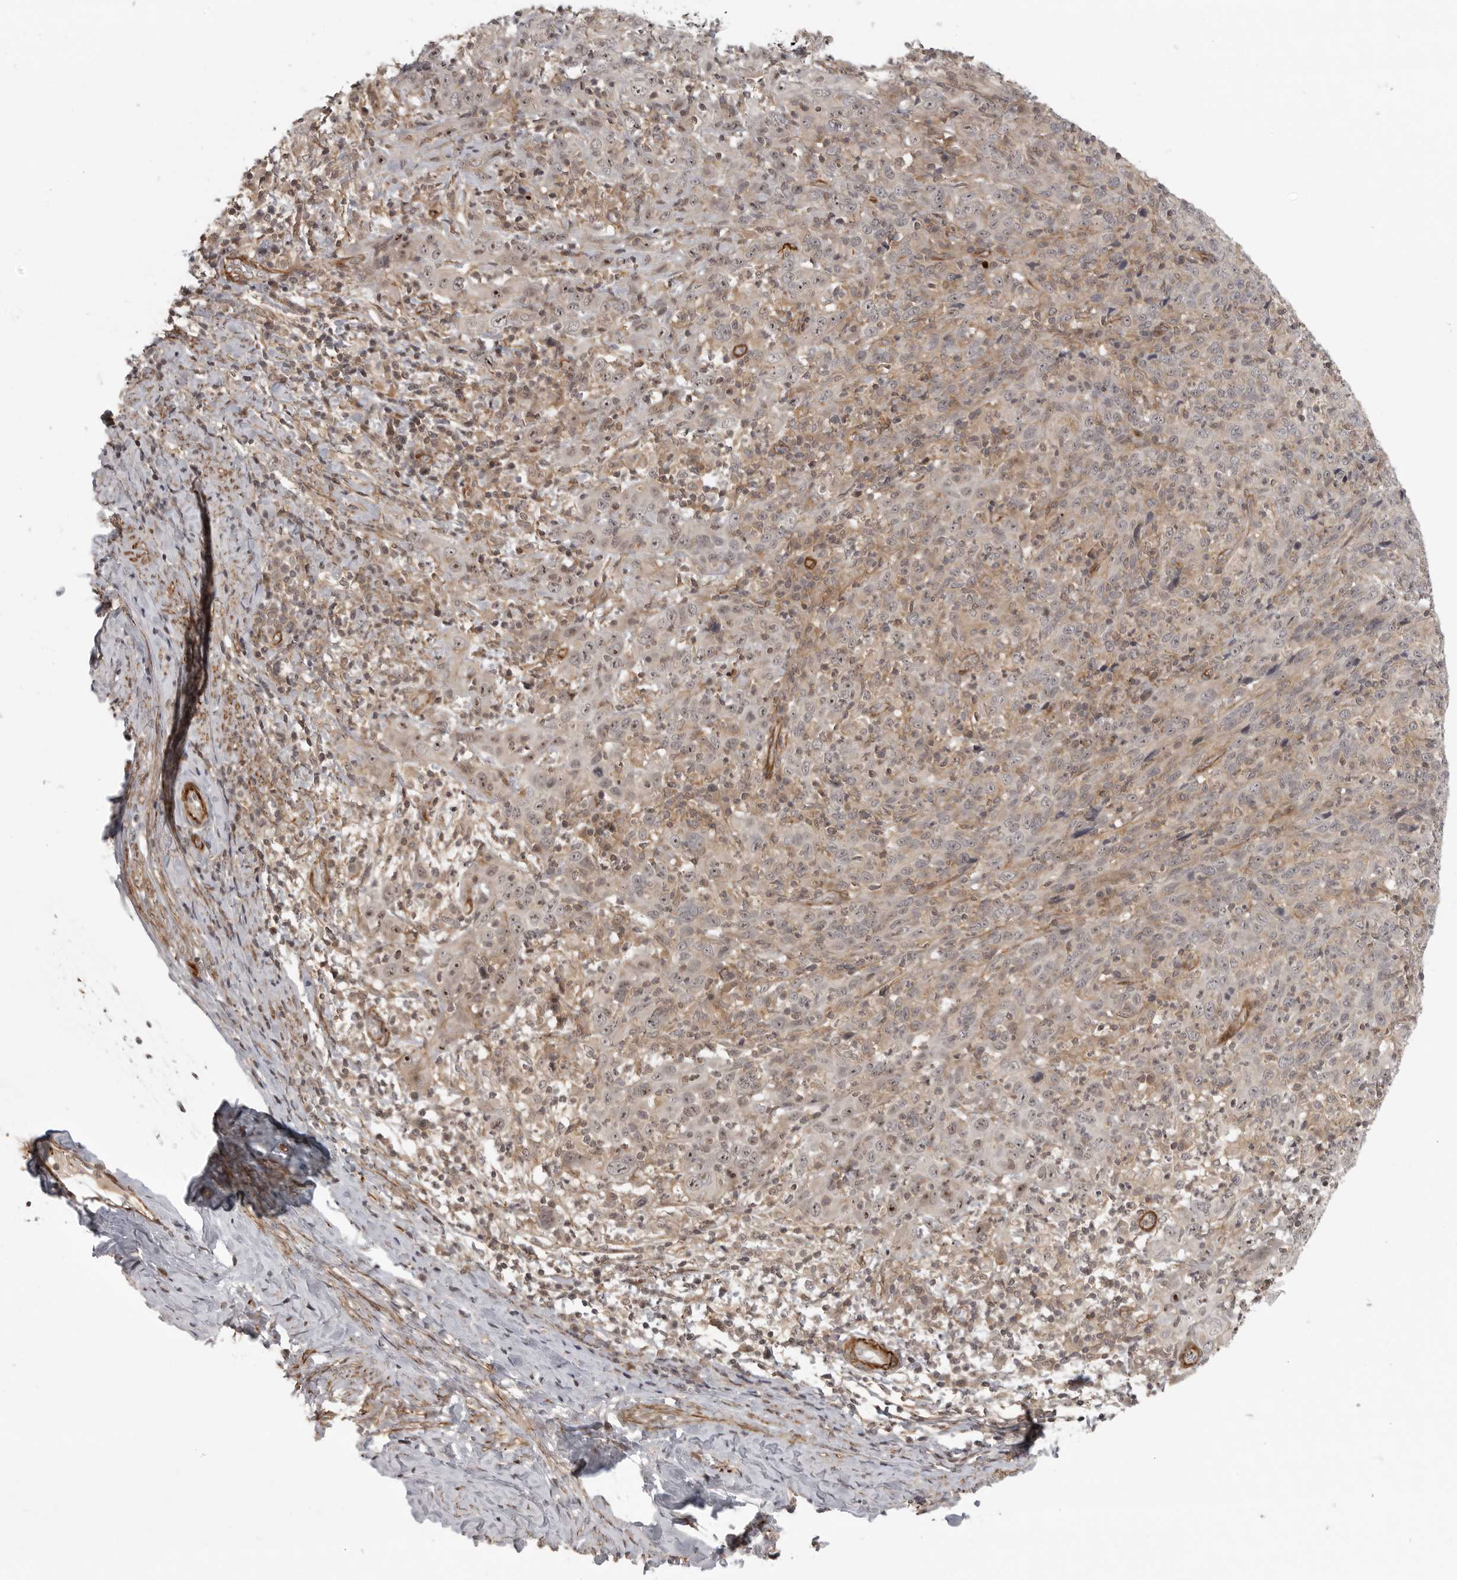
{"staining": {"intensity": "moderate", "quantity": "25%-75%", "location": "cytoplasmic/membranous,nuclear"}, "tissue": "cervical cancer", "cell_type": "Tumor cells", "image_type": "cancer", "snomed": [{"axis": "morphology", "description": "Squamous cell carcinoma, NOS"}, {"axis": "topography", "description": "Cervix"}], "caption": "Squamous cell carcinoma (cervical) stained with a brown dye displays moderate cytoplasmic/membranous and nuclear positive staining in about 25%-75% of tumor cells.", "gene": "TUT4", "patient": {"sex": "female", "age": 46}}